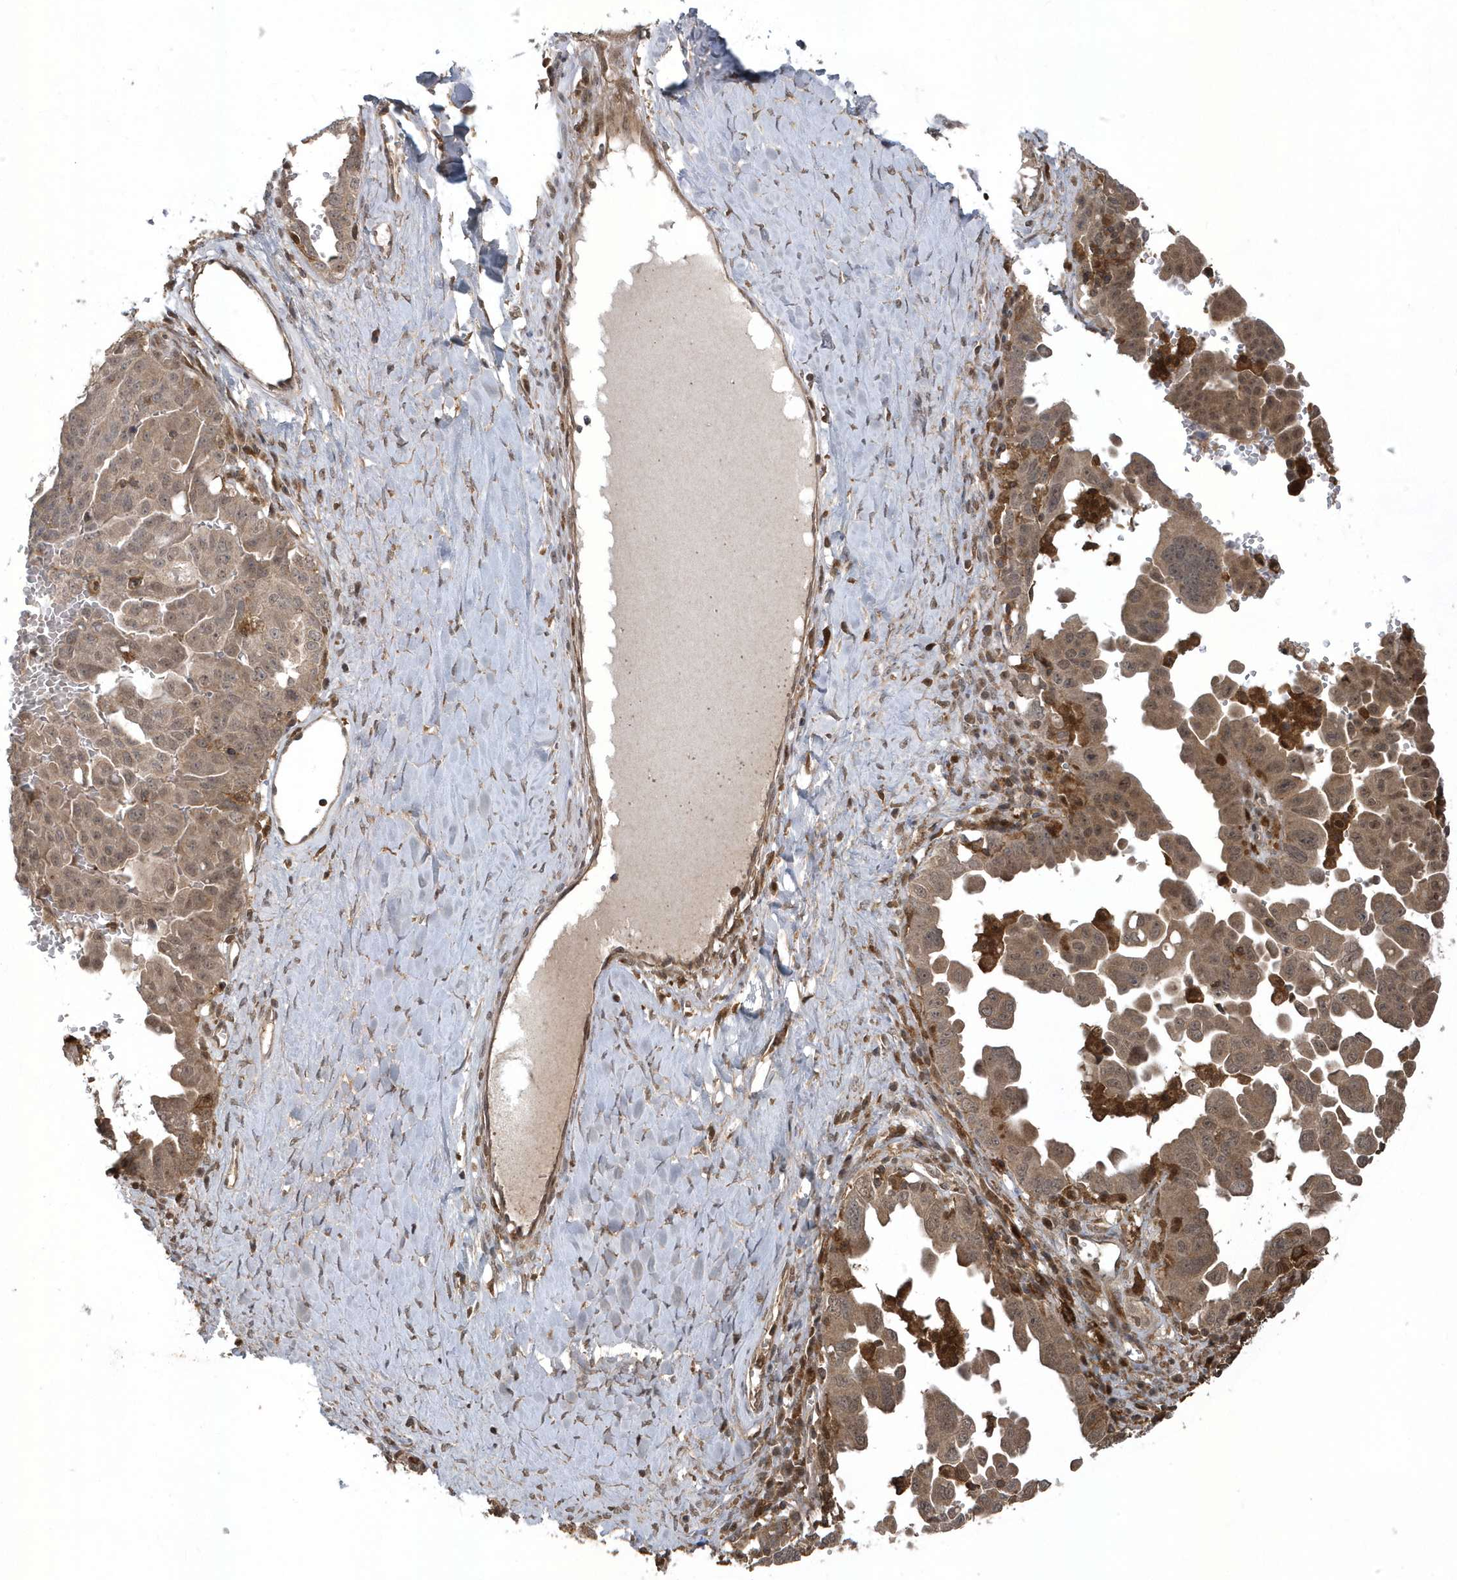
{"staining": {"intensity": "moderate", "quantity": ">75%", "location": "cytoplasmic/membranous,nuclear"}, "tissue": "ovarian cancer", "cell_type": "Tumor cells", "image_type": "cancer", "snomed": [{"axis": "morphology", "description": "Carcinoma, endometroid"}, {"axis": "topography", "description": "Ovary"}], "caption": "Brown immunohistochemical staining in human endometroid carcinoma (ovarian) reveals moderate cytoplasmic/membranous and nuclear staining in about >75% of tumor cells.", "gene": "LACC1", "patient": {"sex": "female", "age": 62}}